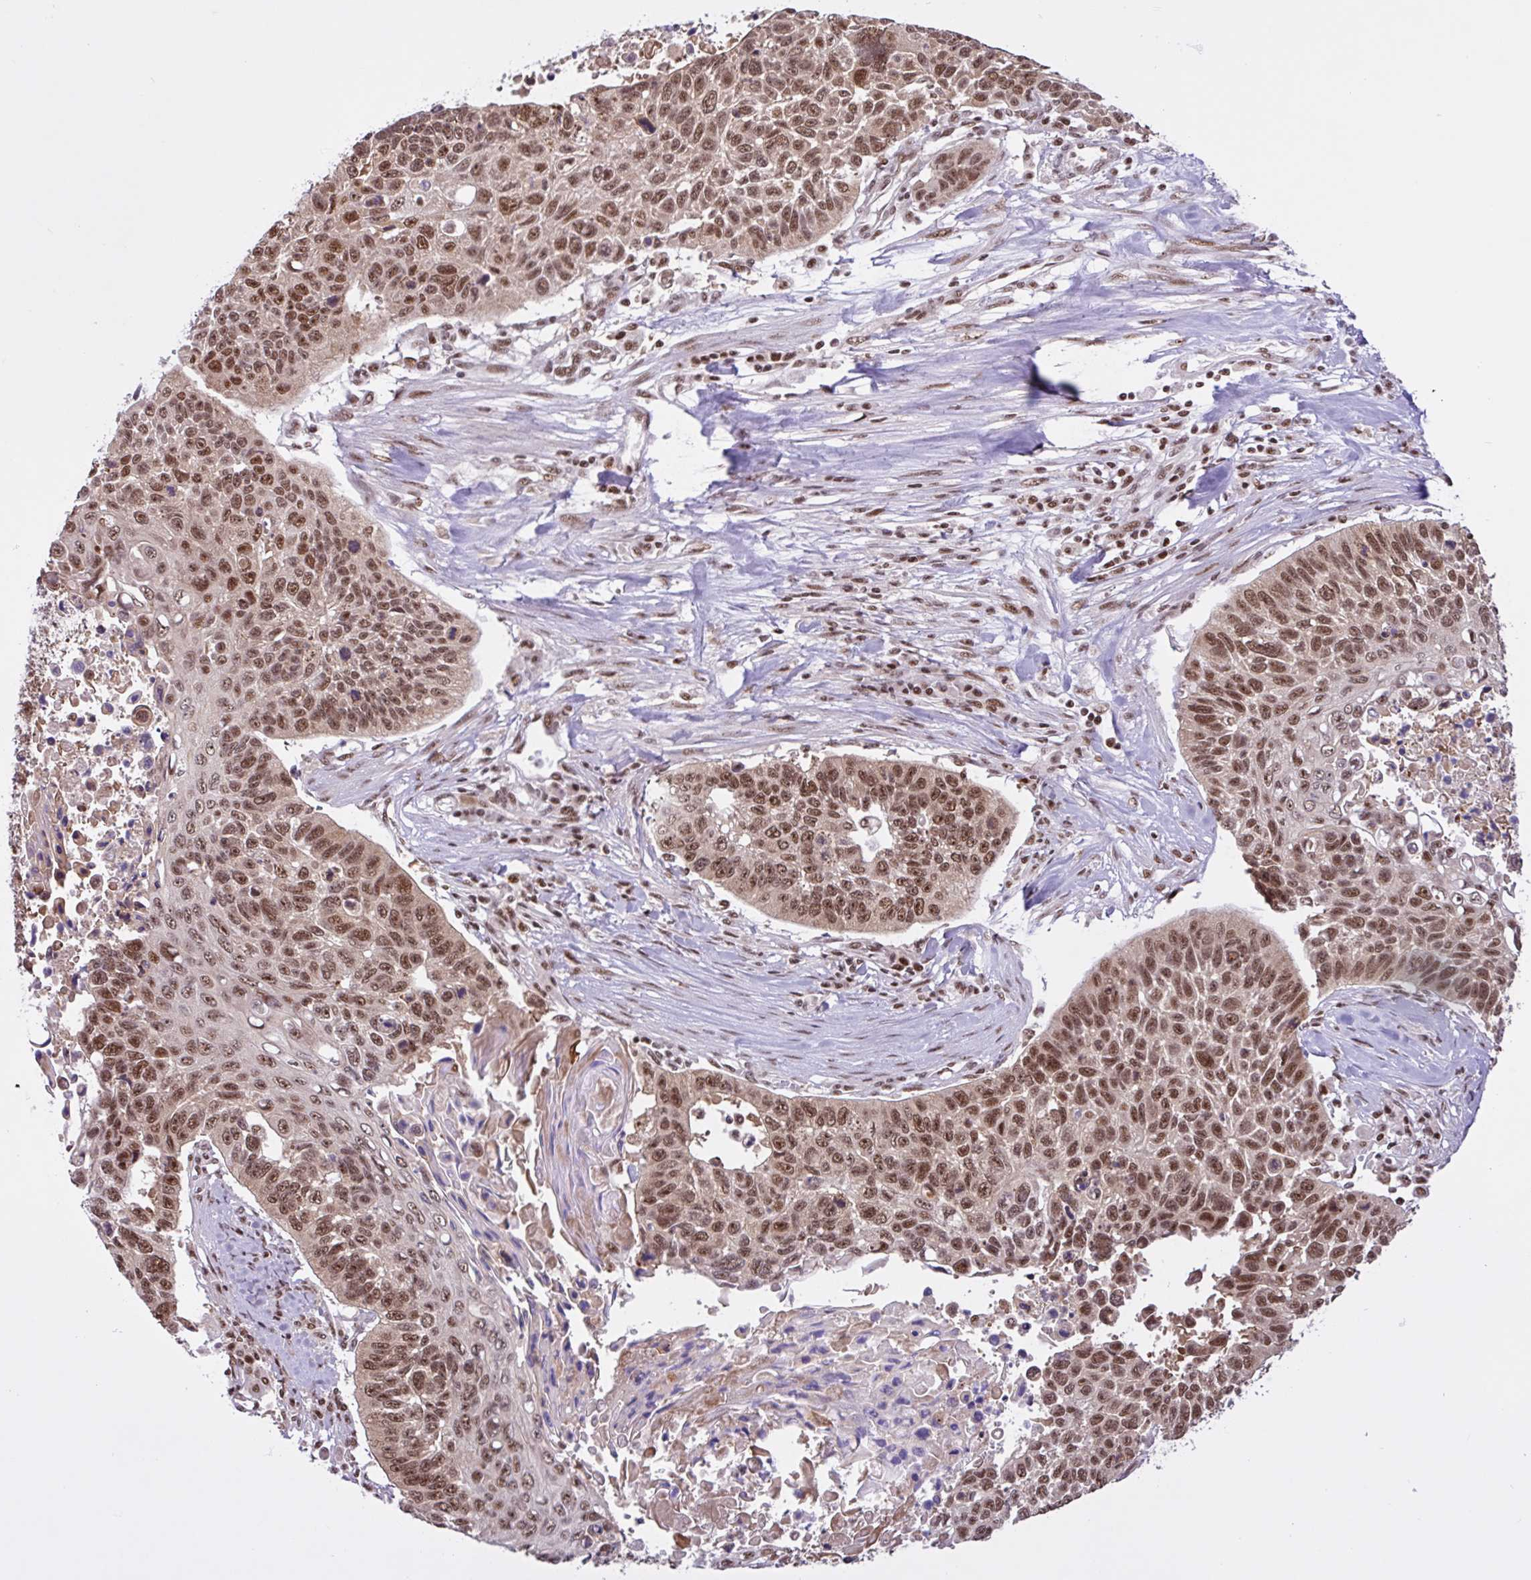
{"staining": {"intensity": "moderate", "quantity": ">75%", "location": "nuclear"}, "tissue": "lung cancer", "cell_type": "Tumor cells", "image_type": "cancer", "snomed": [{"axis": "morphology", "description": "Squamous cell carcinoma, NOS"}, {"axis": "topography", "description": "Lung"}], "caption": "Human lung squamous cell carcinoma stained for a protein (brown) exhibits moderate nuclear positive positivity in approximately >75% of tumor cells.", "gene": "CCDC12", "patient": {"sex": "male", "age": 62}}